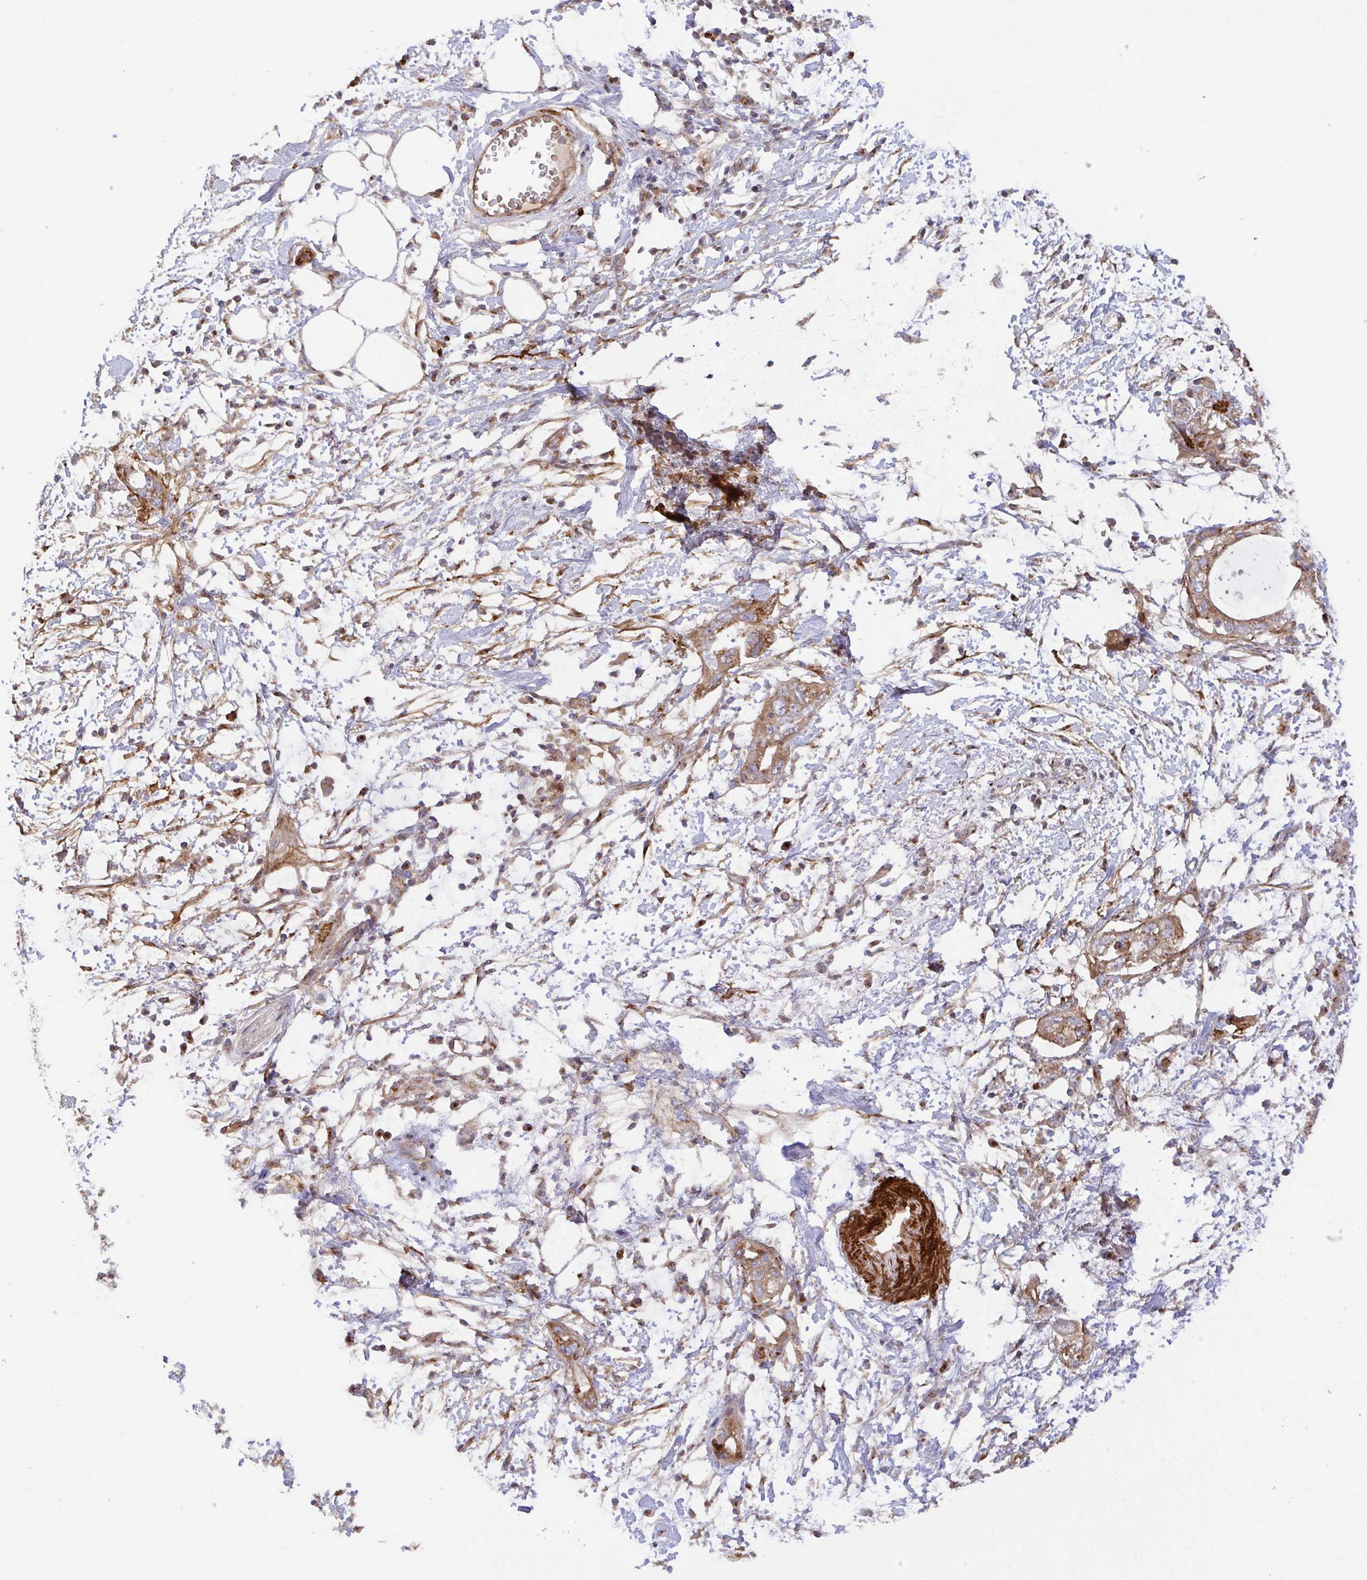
{"staining": {"intensity": "moderate", "quantity": ">75%", "location": "cytoplasmic/membranous"}, "tissue": "pancreatic cancer", "cell_type": "Tumor cells", "image_type": "cancer", "snomed": [{"axis": "morphology", "description": "Adenocarcinoma, NOS"}, {"axis": "topography", "description": "Pancreas"}], "caption": "Moderate cytoplasmic/membranous positivity is identified in approximately >75% of tumor cells in pancreatic cancer.", "gene": "TM9SF4", "patient": {"sex": "female", "age": 72}}